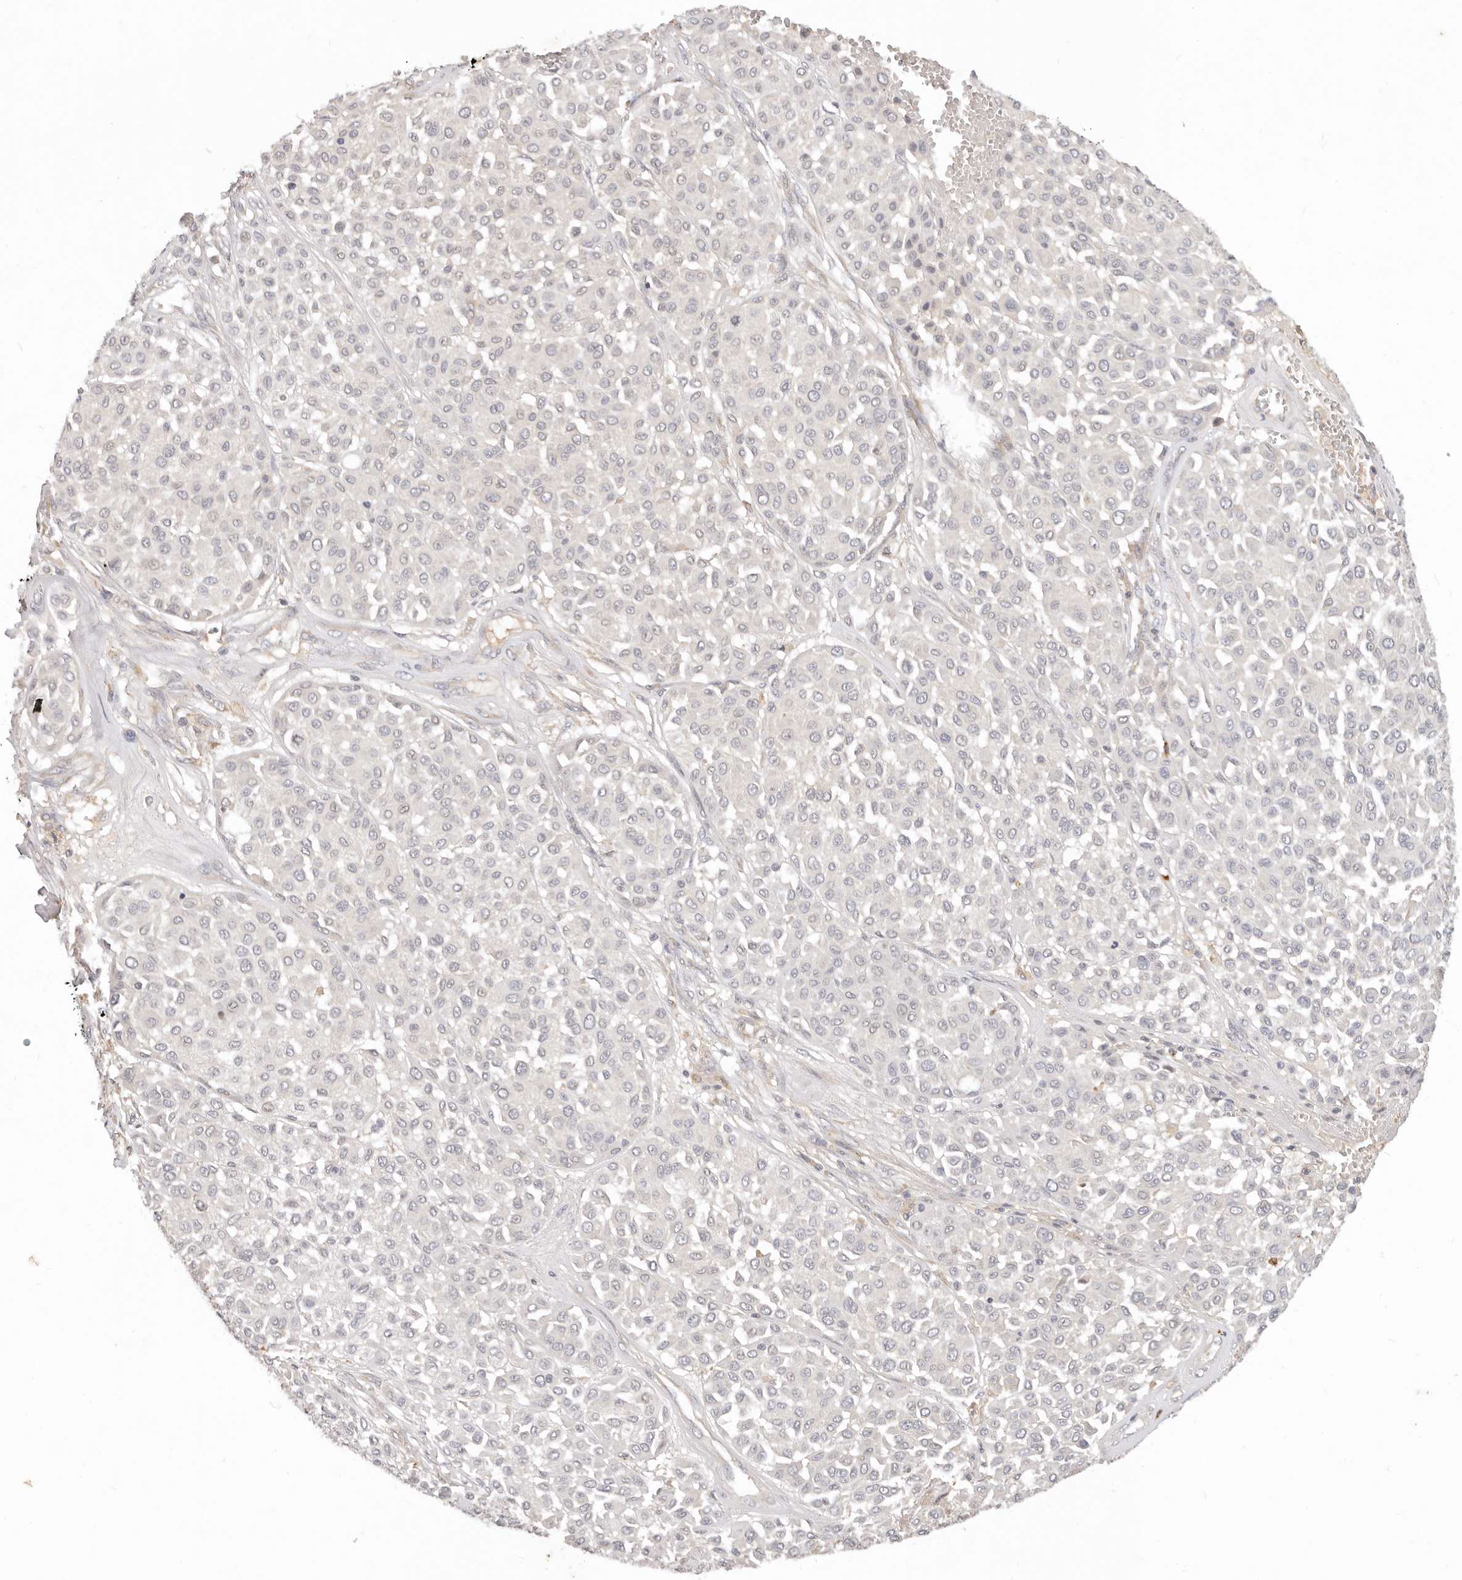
{"staining": {"intensity": "negative", "quantity": "none", "location": "none"}, "tissue": "melanoma", "cell_type": "Tumor cells", "image_type": "cancer", "snomed": [{"axis": "morphology", "description": "Malignant melanoma, Metastatic site"}, {"axis": "topography", "description": "Soft tissue"}], "caption": "Immunohistochemistry histopathology image of malignant melanoma (metastatic site) stained for a protein (brown), which displays no staining in tumor cells.", "gene": "USP49", "patient": {"sex": "male", "age": 41}}